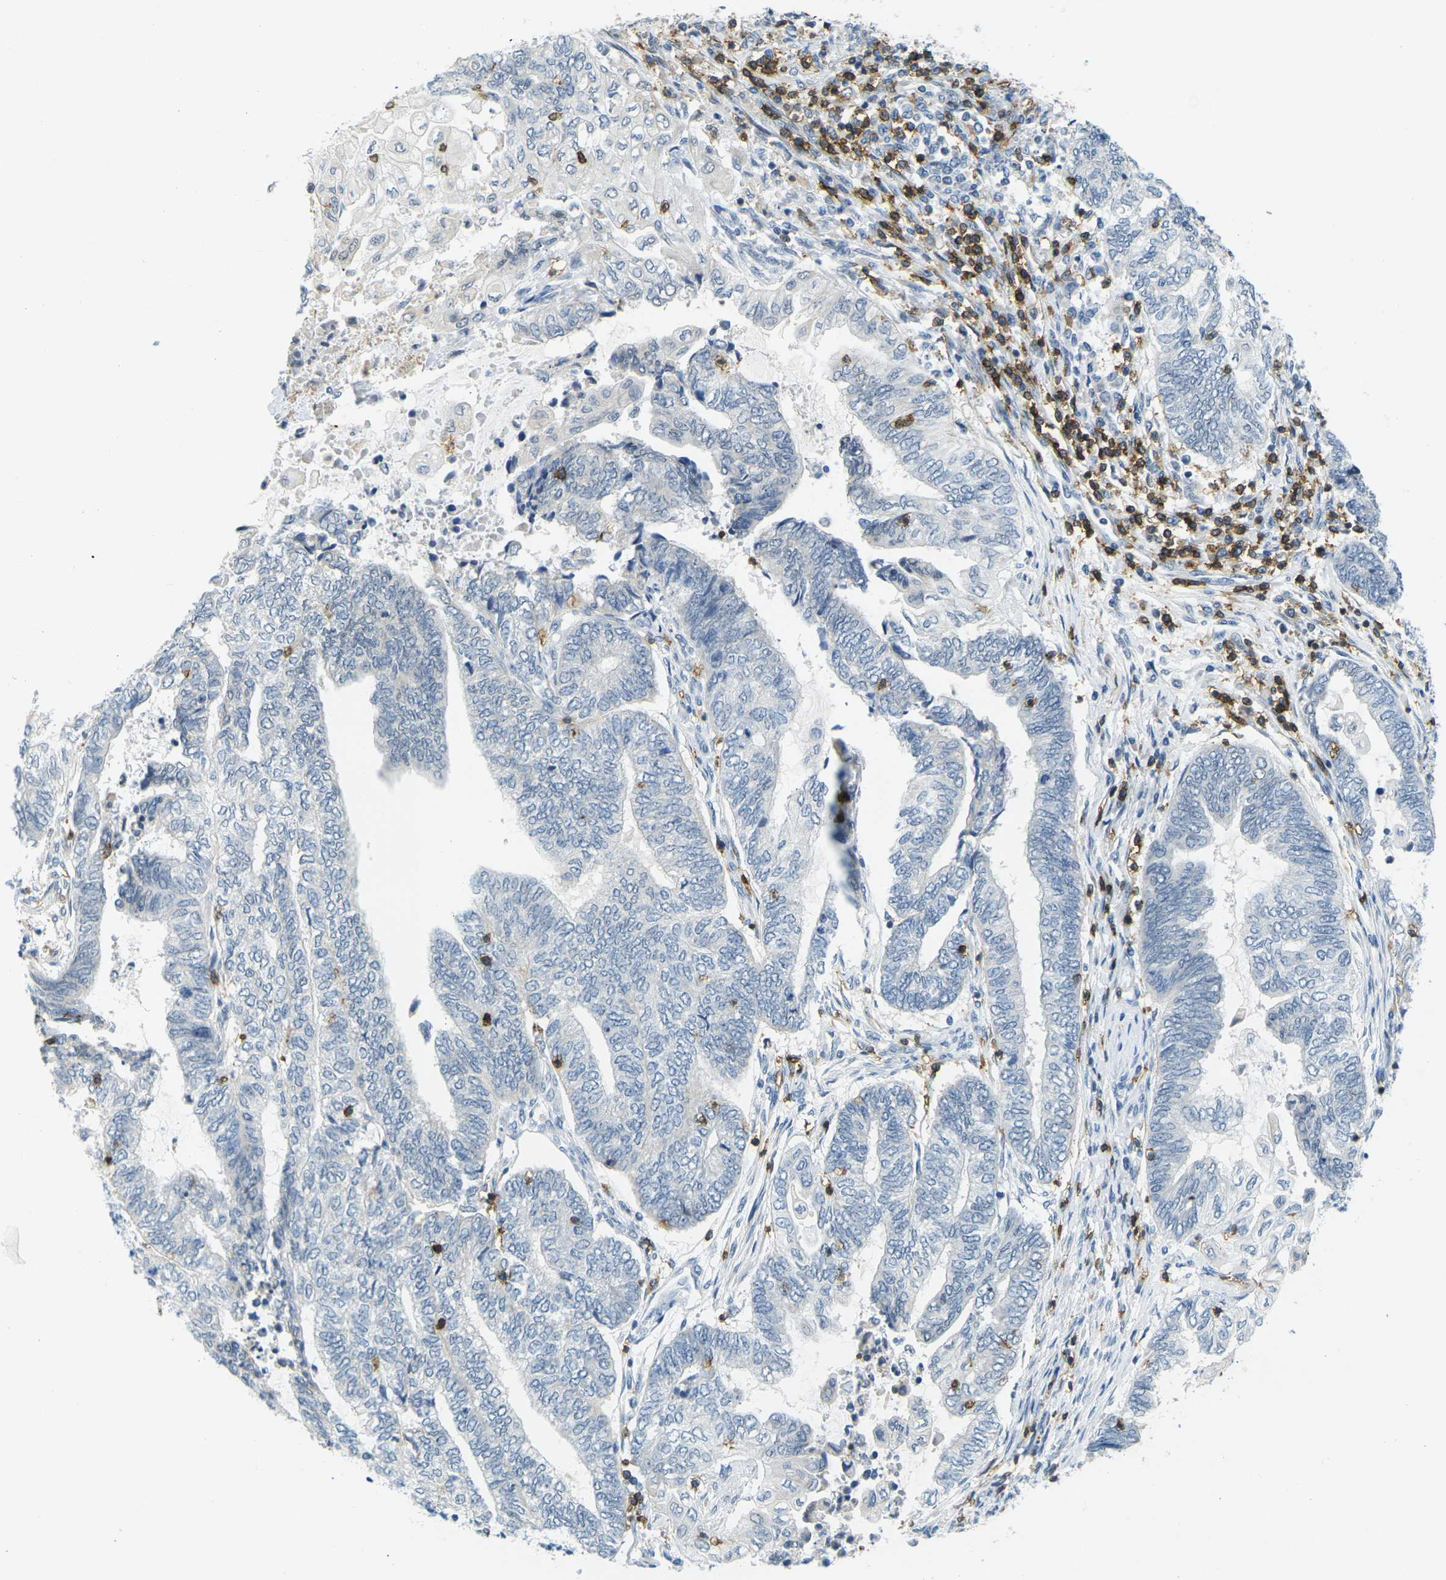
{"staining": {"intensity": "negative", "quantity": "none", "location": "none"}, "tissue": "endometrial cancer", "cell_type": "Tumor cells", "image_type": "cancer", "snomed": [{"axis": "morphology", "description": "Adenocarcinoma, NOS"}, {"axis": "topography", "description": "Uterus"}, {"axis": "topography", "description": "Endometrium"}], "caption": "A photomicrograph of endometrial adenocarcinoma stained for a protein shows no brown staining in tumor cells. (DAB (3,3'-diaminobenzidine) immunohistochemistry with hematoxylin counter stain).", "gene": "CD3D", "patient": {"sex": "female", "age": 70}}